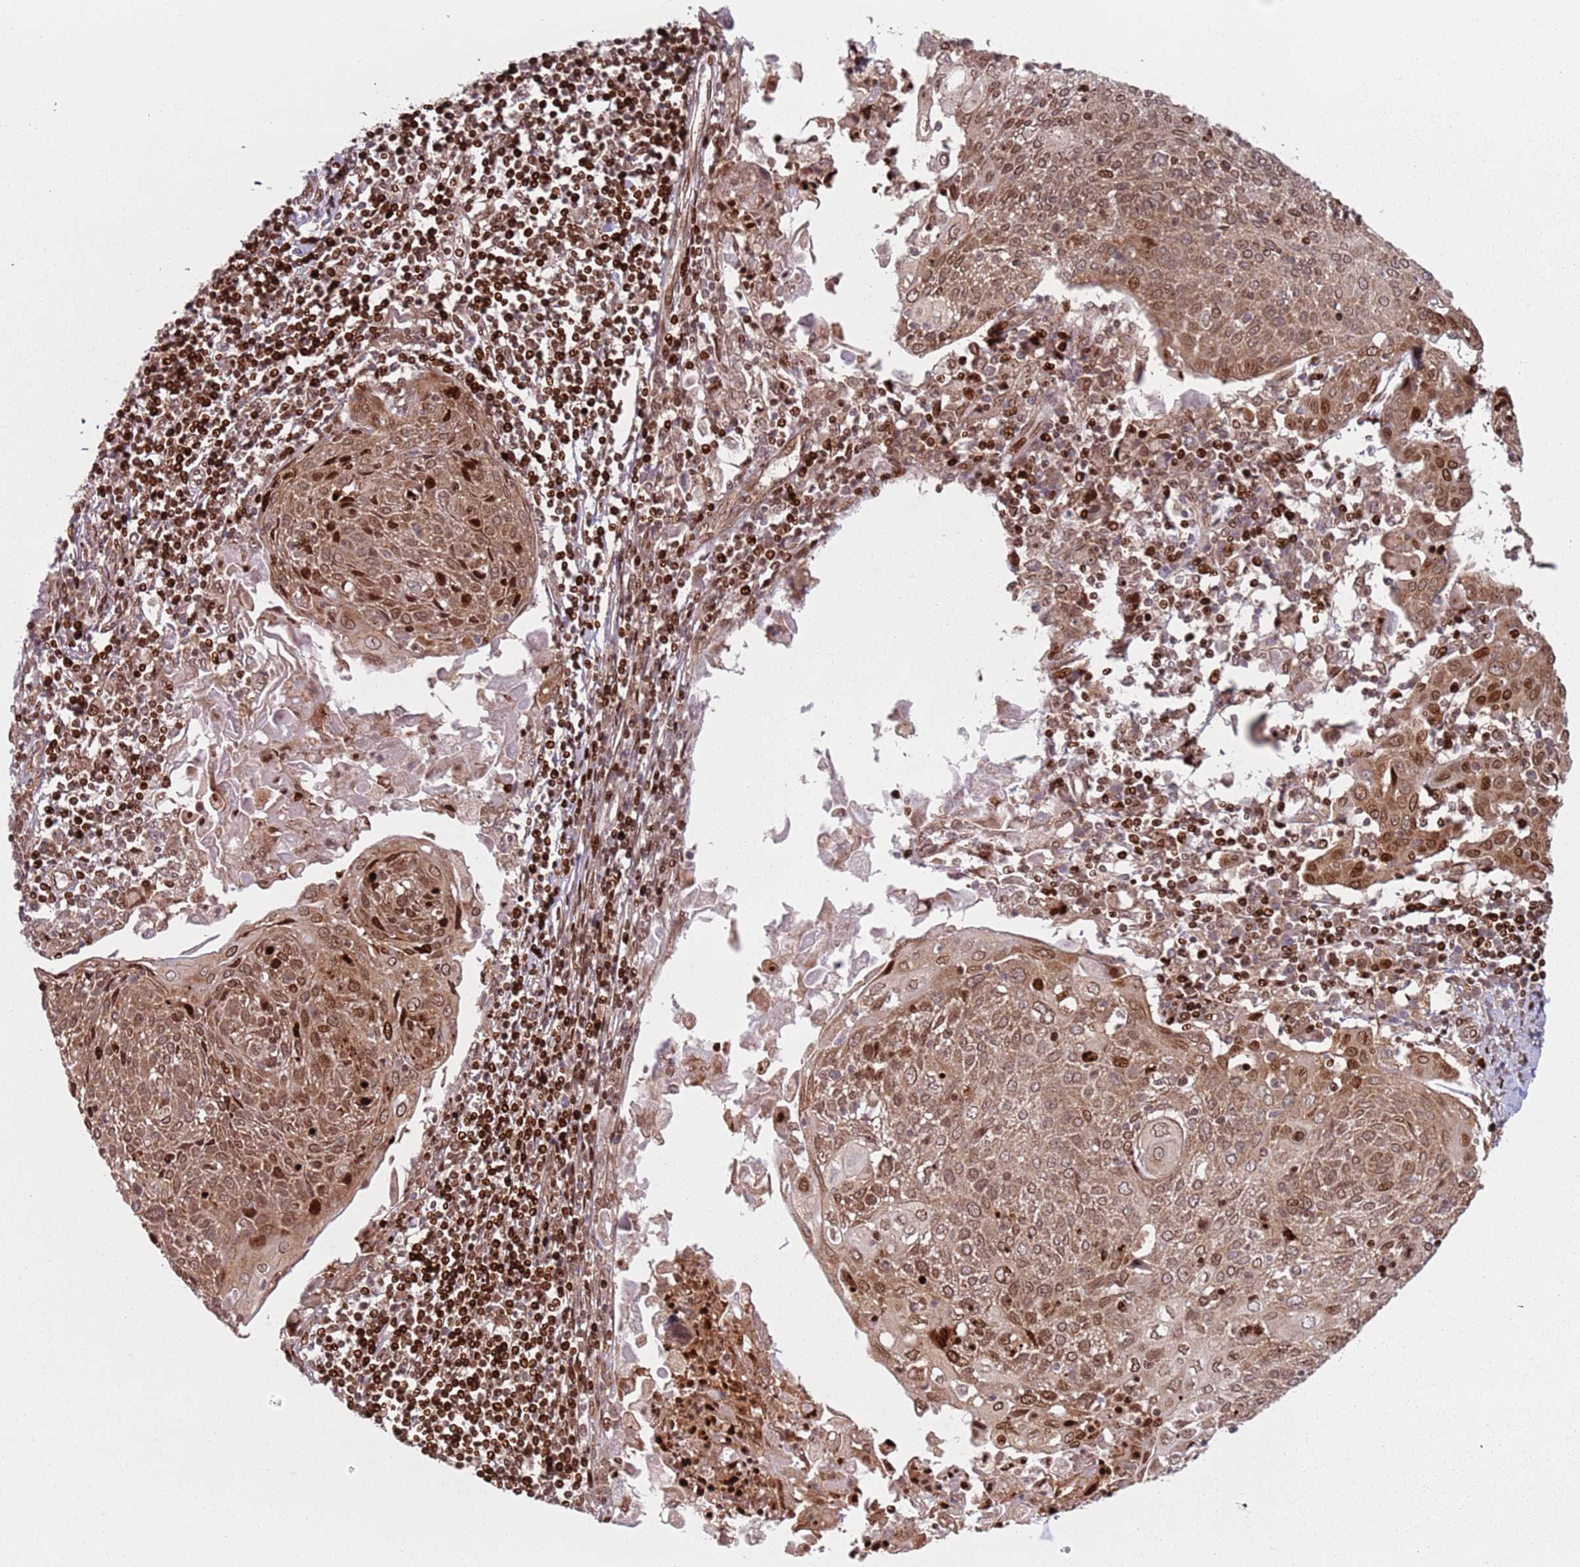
{"staining": {"intensity": "moderate", "quantity": ">75%", "location": "cytoplasmic/membranous,nuclear"}, "tissue": "cervical cancer", "cell_type": "Tumor cells", "image_type": "cancer", "snomed": [{"axis": "morphology", "description": "Squamous cell carcinoma, NOS"}, {"axis": "topography", "description": "Cervix"}], "caption": "Moderate cytoplasmic/membranous and nuclear expression is identified in approximately >75% of tumor cells in cervical cancer. (DAB = brown stain, brightfield microscopy at high magnification).", "gene": "HNRNPLL", "patient": {"sex": "female", "age": 67}}